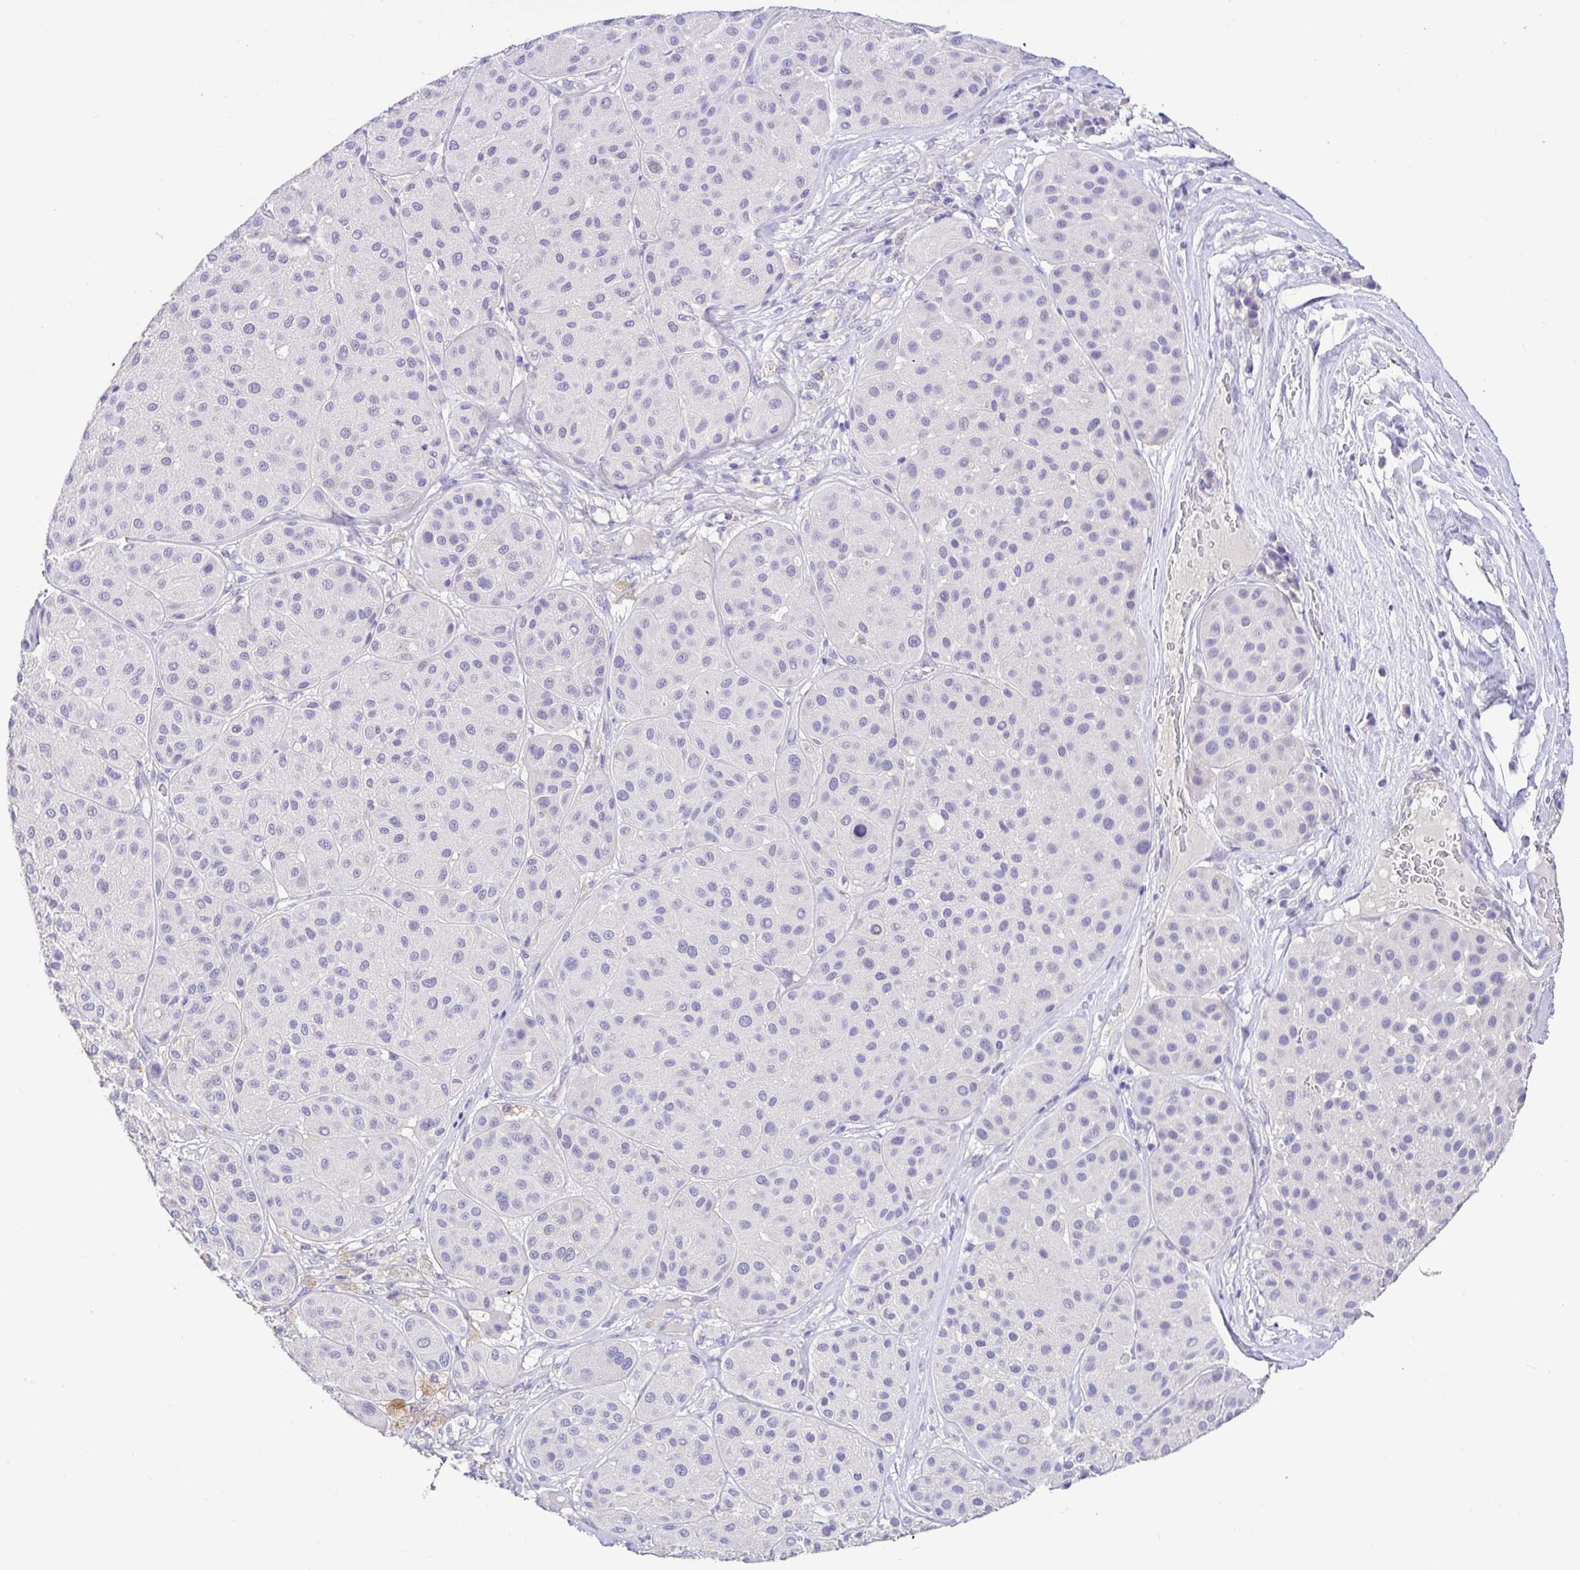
{"staining": {"intensity": "negative", "quantity": "none", "location": "none"}, "tissue": "melanoma", "cell_type": "Tumor cells", "image_type": "cancer", "snomed": [{"axis": "morphology", "description": "Malignant melanoma, Metastatic site"}, {"axis": "topography", "description": "Smooth muscle"}], "caption": "The image reveals no staining of tumor cells in malignant melanoma (metastatic site).", "gene": "CDO1", "patient": {"sex": "male", "age": 41}}